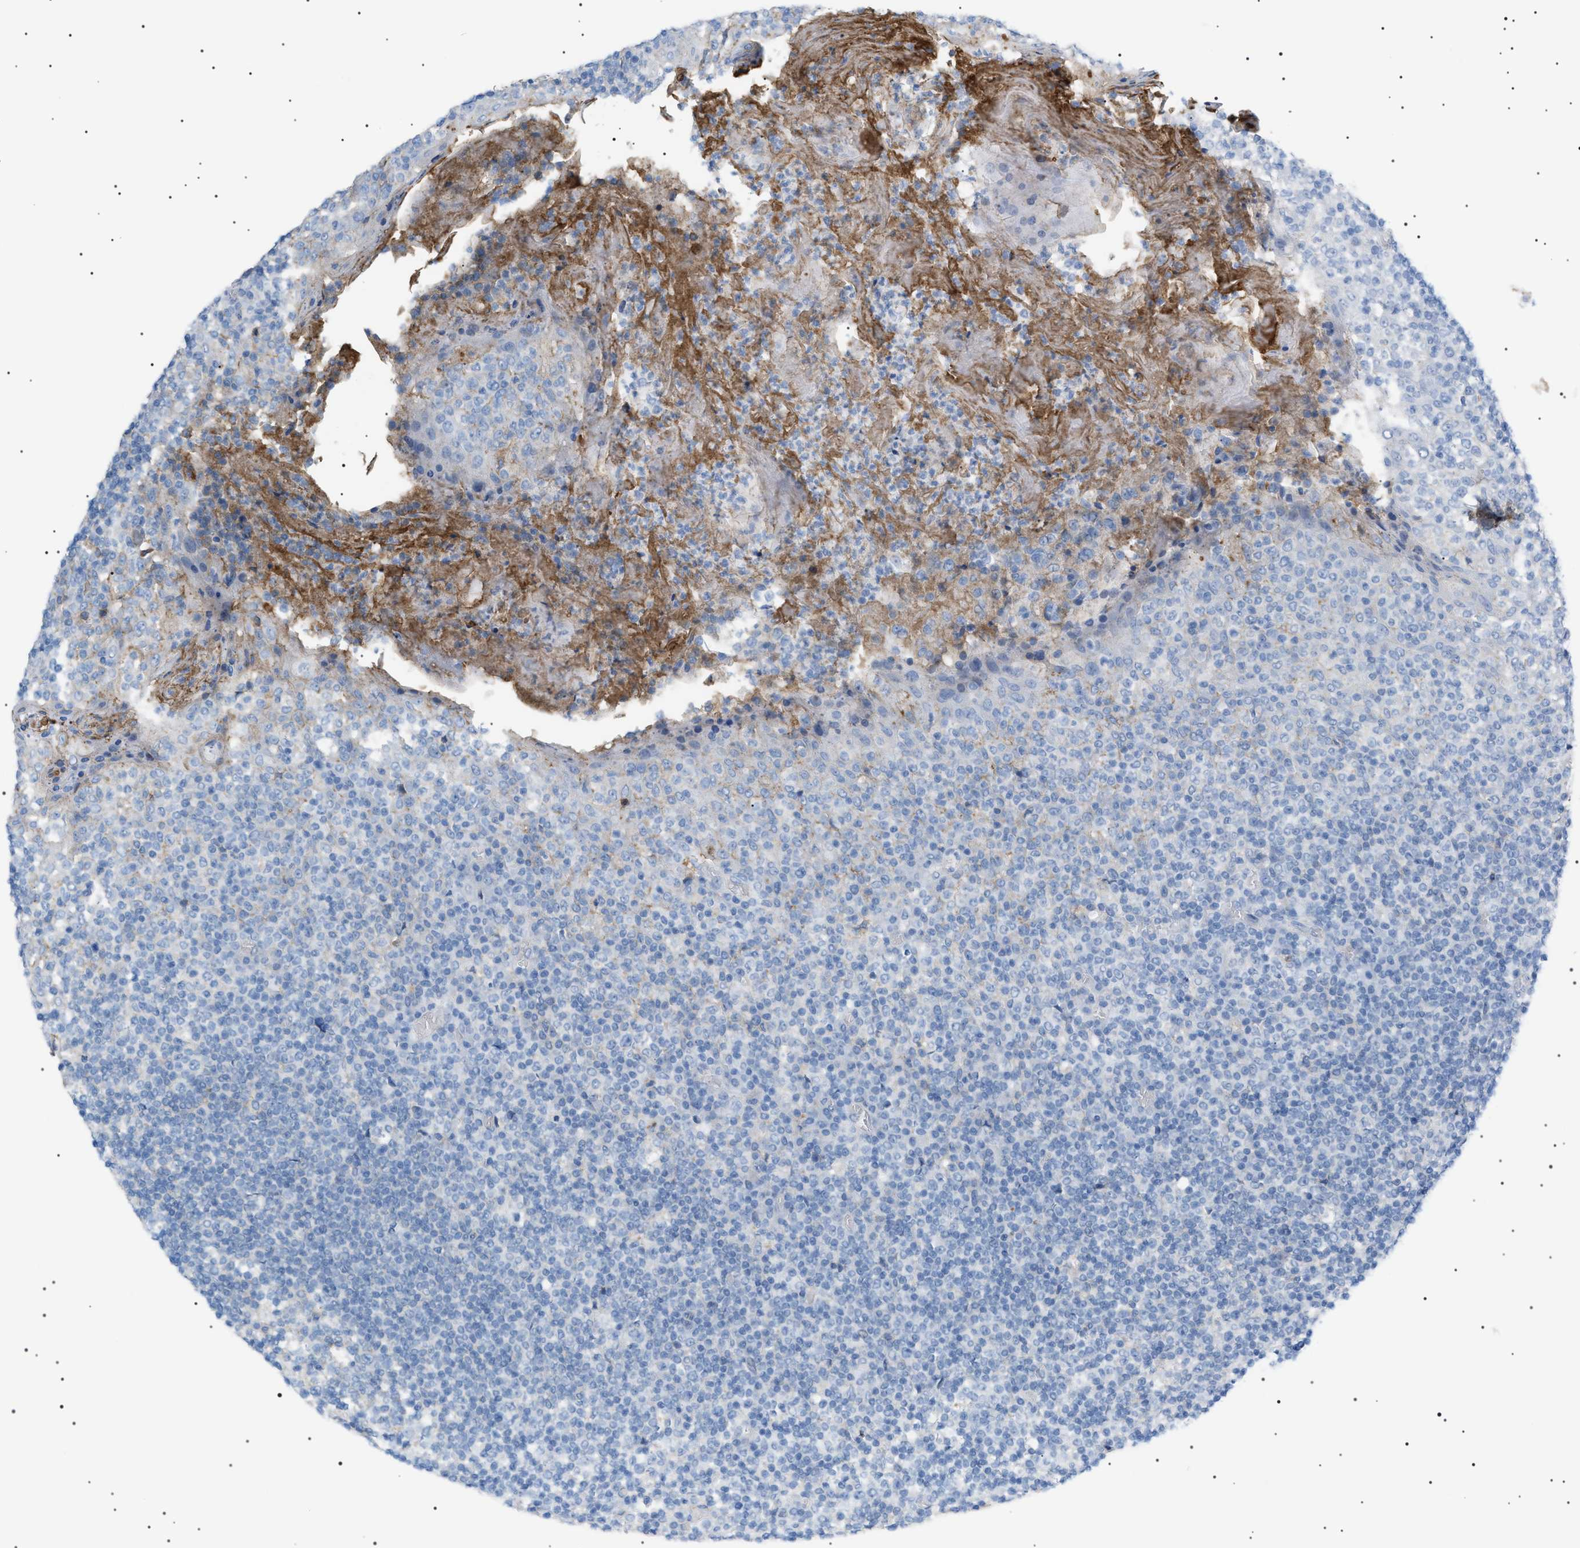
{"staining": {"intensity": "moderate", "quantity": "25%-75%", "location": "cytoplasmic/membranous"}, "tissue": "tonsil", "cell_type": "Germinal center cells", "image_type": "normal", "snomed": [{"axis": "morphology", "description": "Normal tissue, NOS"}, {"axis": "topography", "description": "Tonsil"}], "caption": "IHC staining of benign tonsil, which displays medium levels of moderate cytoplasmic/membranous expression in about 25%-75% of germinal center cells indicating moderate cytoplasmic/membranous protein staining. The staining was performed using DAB (brown) for protein detection and nuclei were counterstained in hematoxylin (blue).", "gene": "LPA", "patient": {"sex": "female", "age": 19}}